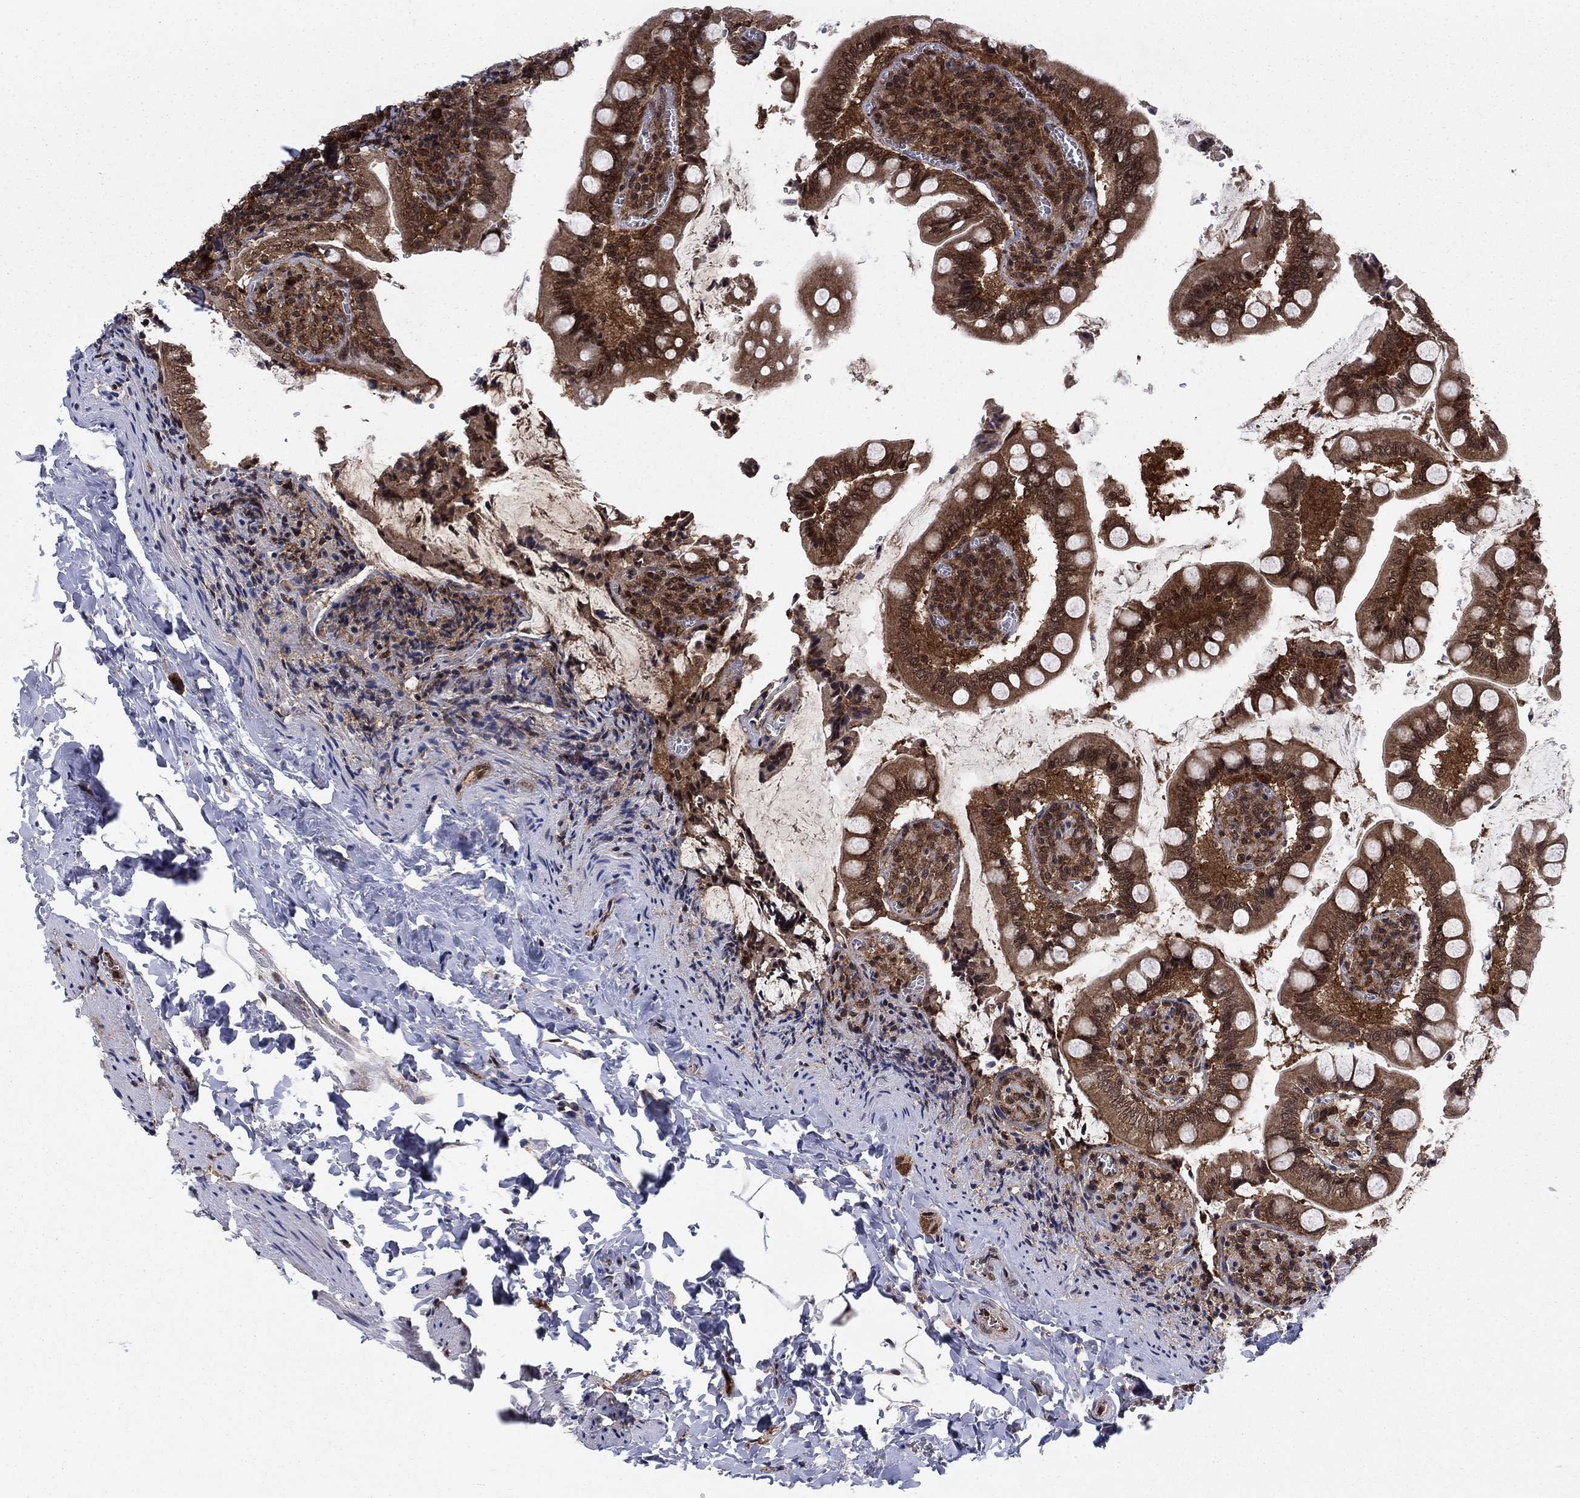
{"staining": {"intensity": "strong", "quantity": ">75%", "location": "cytoplasmic/membranous"}, "tissue": "small intestine", "cell_type": "Glandular cells", "image_type": "normal", "snomed": [{"axis": "morphology", "description": "Normal tissue, NOS"}, {"axis": "topography", "description": "Small intestine"}], "caption": "Immunohistochemistry (IHC) photomicrograph of normal small intestine: small intestine stained using immunohistochemistry reveals high levels of strong protein expression localized specifically in the cytoplasmic/membranous of glandular cells, appearing as a cytoplasmic/membranous brown color.", "gene": "DNAJA1", "patient": {"sex": "female", "age": 56}}